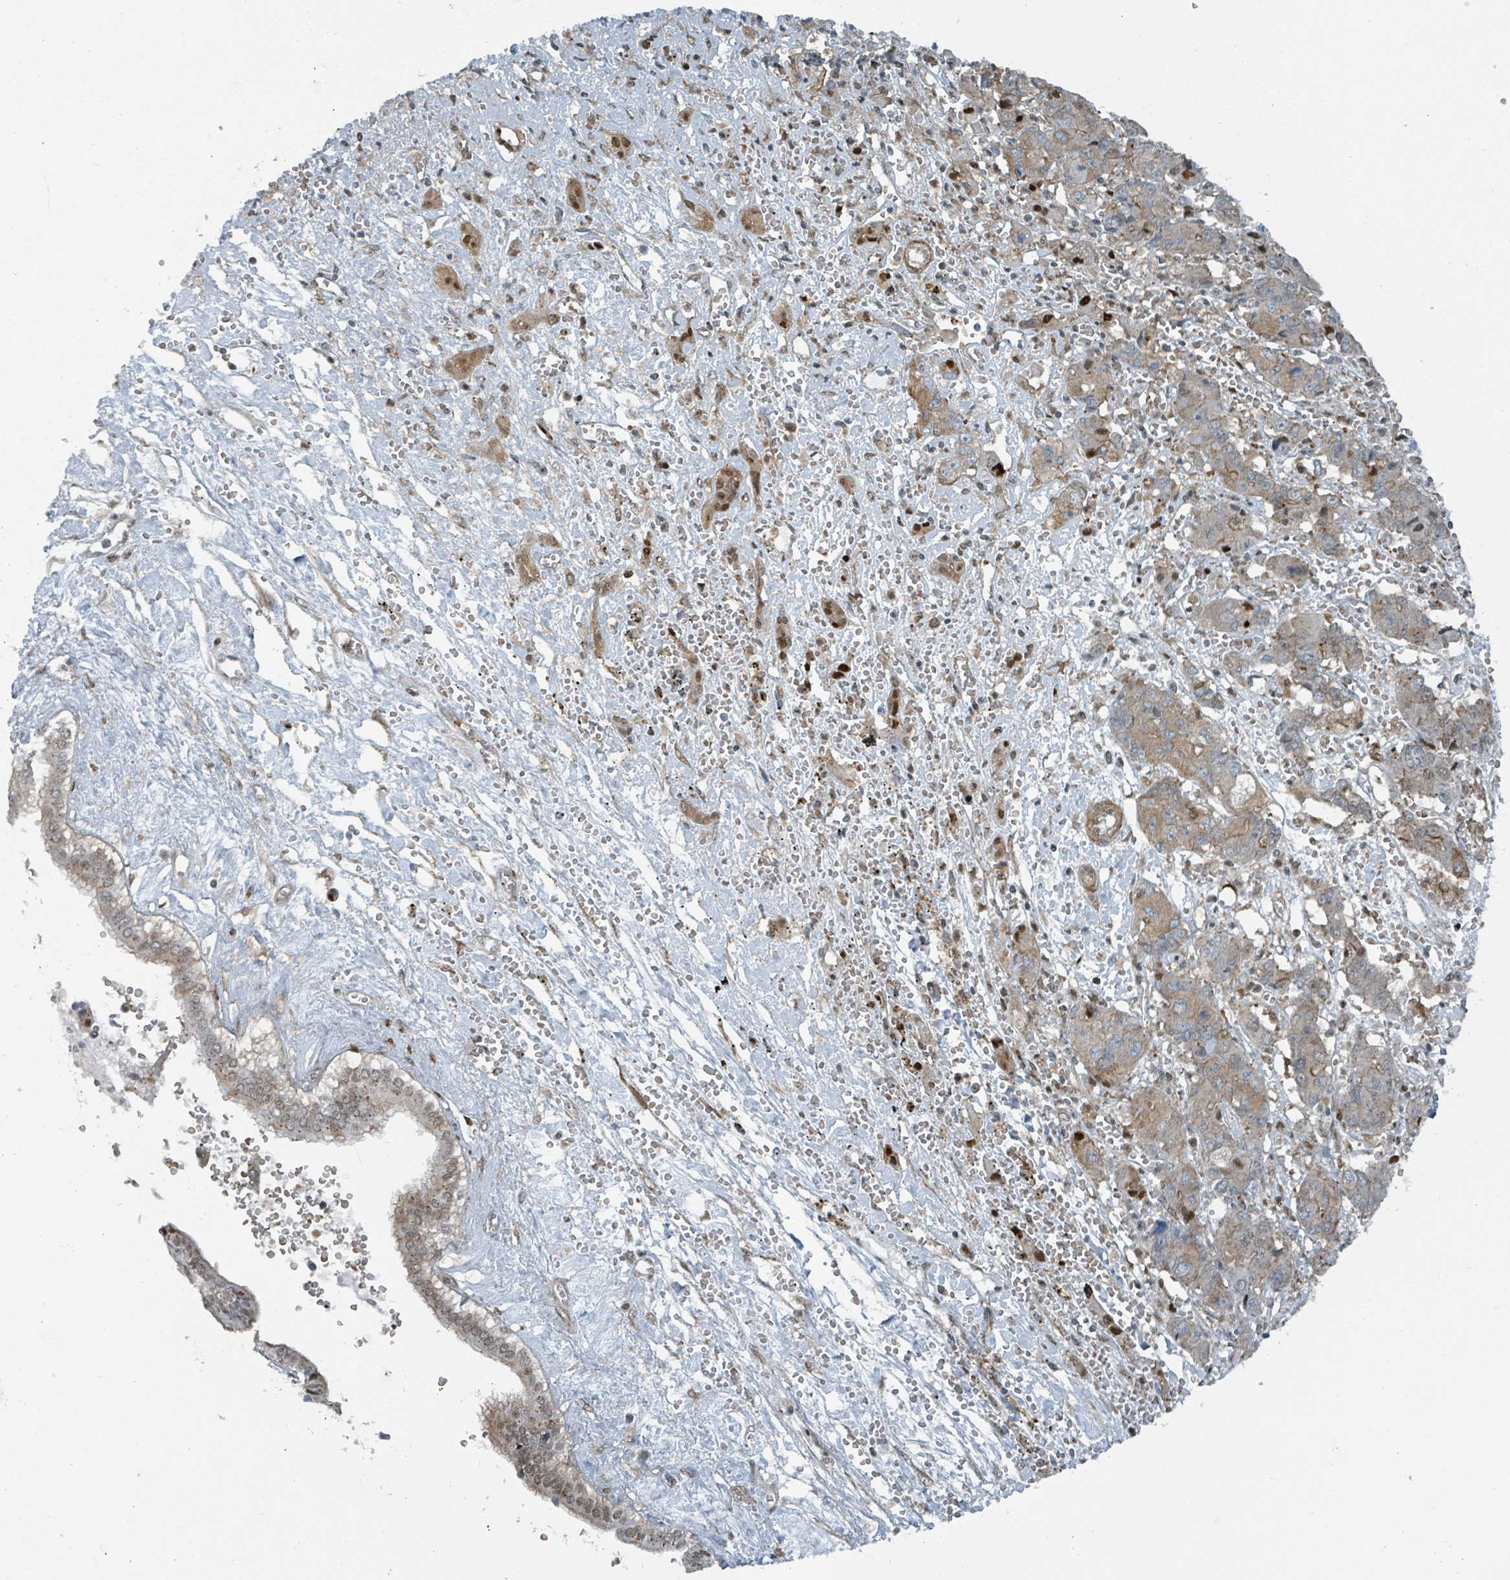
{"staining": {"intensity": "weak", "quantity": "25%-75%", "location": "cytoplasmic/membranous,nuclear"}, "tissue": "liver cancer", "cell_type": "Tumor cells", "image_type": "cancer", "snomed": [{"axis": "morphology", "description": "Cholangiocarcinoma"}, {"axis": "topography", "description": "Liver"}], "caption": "DAB immunohistochemical staining of human liver cancer (cholangiocarcinoma) reveals weak cytoplasmic/membranous and nuclear protein expression in about 25%-75% of tumor cells.", "gene": "RHPN2", "patient": {"sex": "male", "age": 67}}